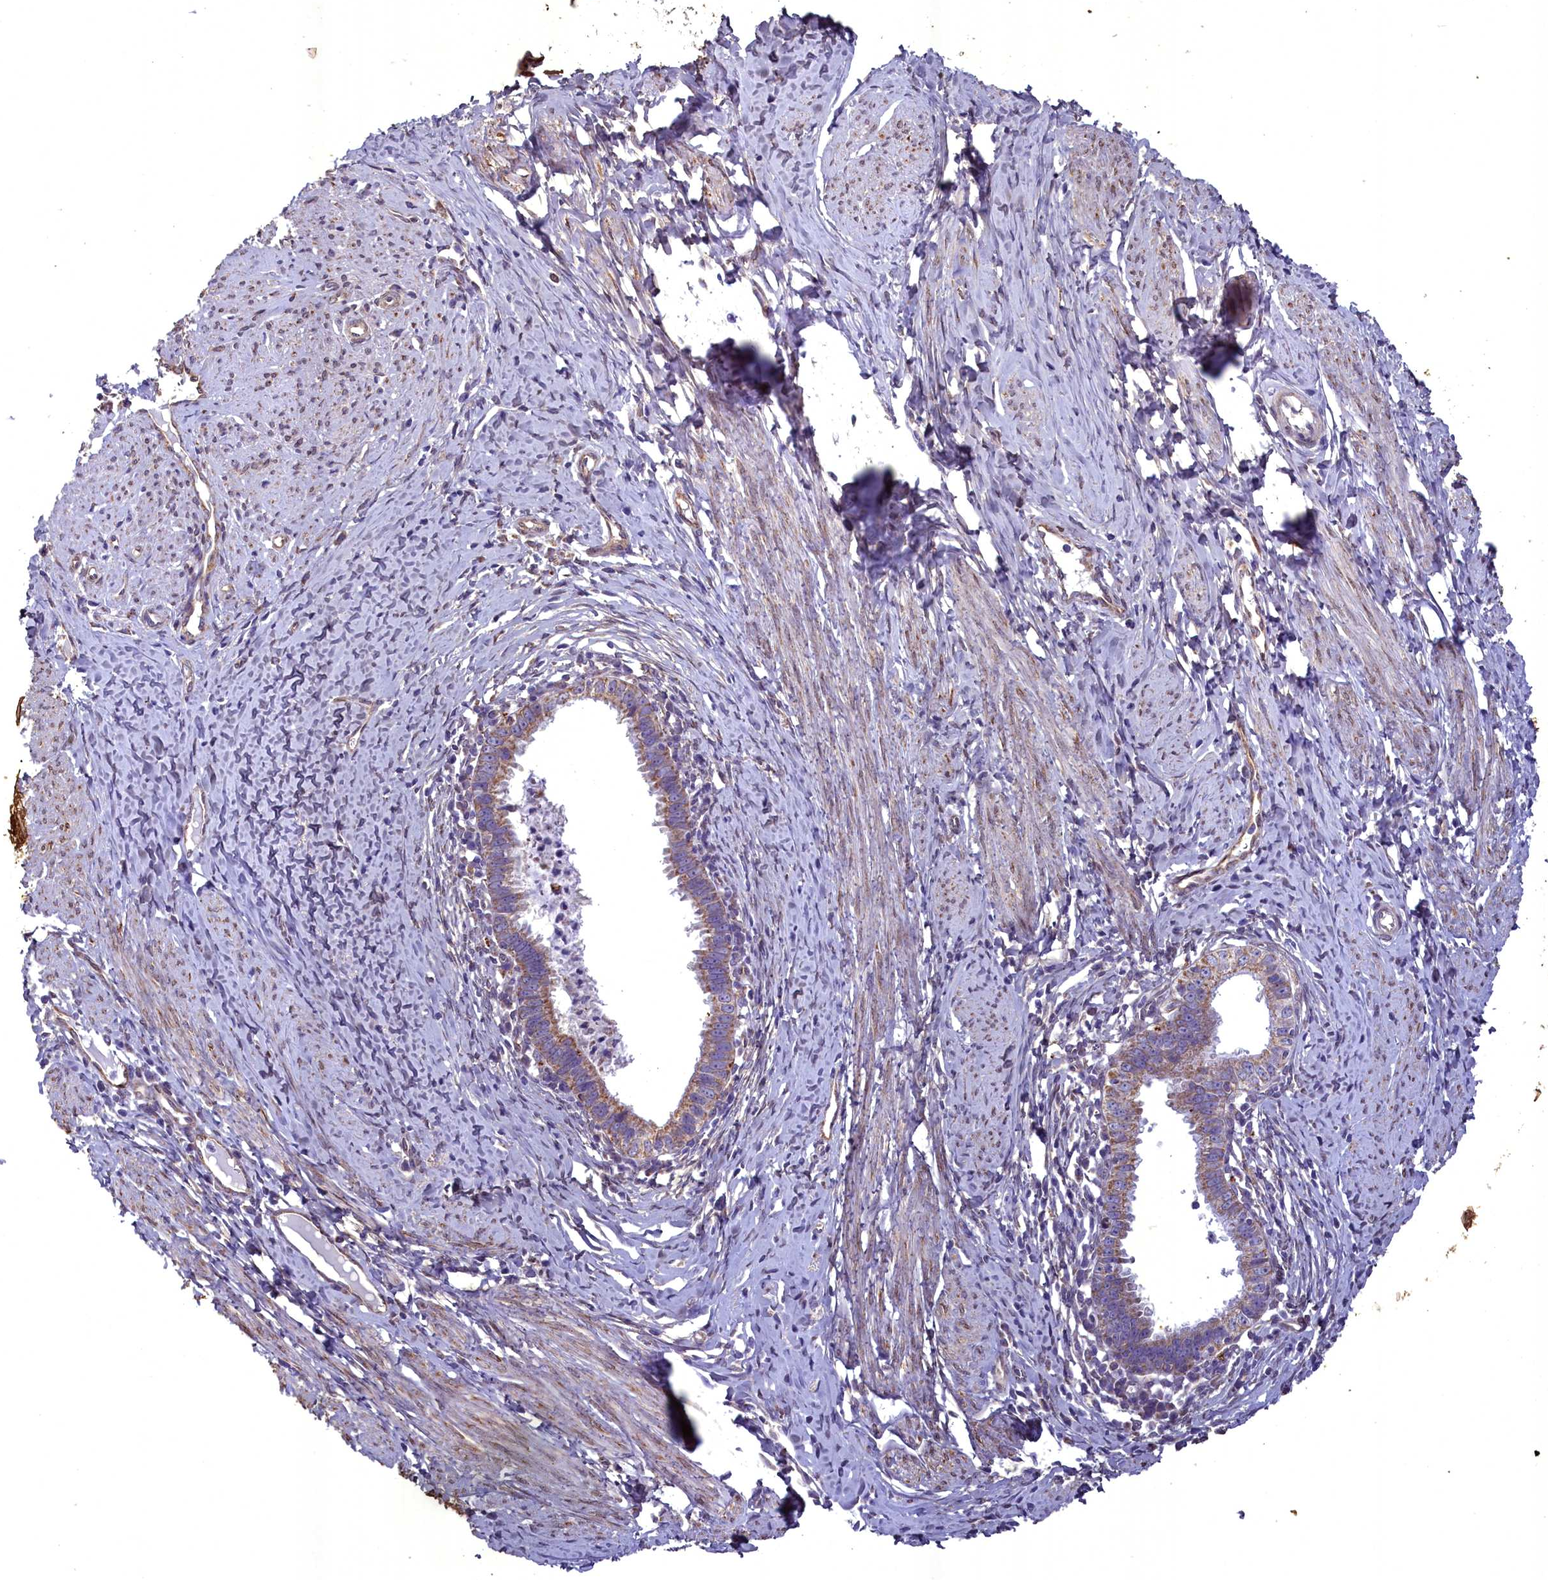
{"staining": {"intensity": "moderate", "quantity": "25%-75%", "location": "cytoplasmic/membranous"}, "tissue": "cervical cancer", "cell_type": "Tumor cells", "image_type": "cancer", "snomed": [{"axis": "morphology", "description": "Adenocarcinoma, NOS"}, {"axis": "topography", "description": "Cervix"}], "caption": "This histopathology image reveals IHC staining of human adenocarcinoma (cervical), with medium moderate cytoplasmic/membranous expression in about 25%-75% of tumor cells.", "gene": "ACAD8", "patient": {"sex": "female", "age": 36}}